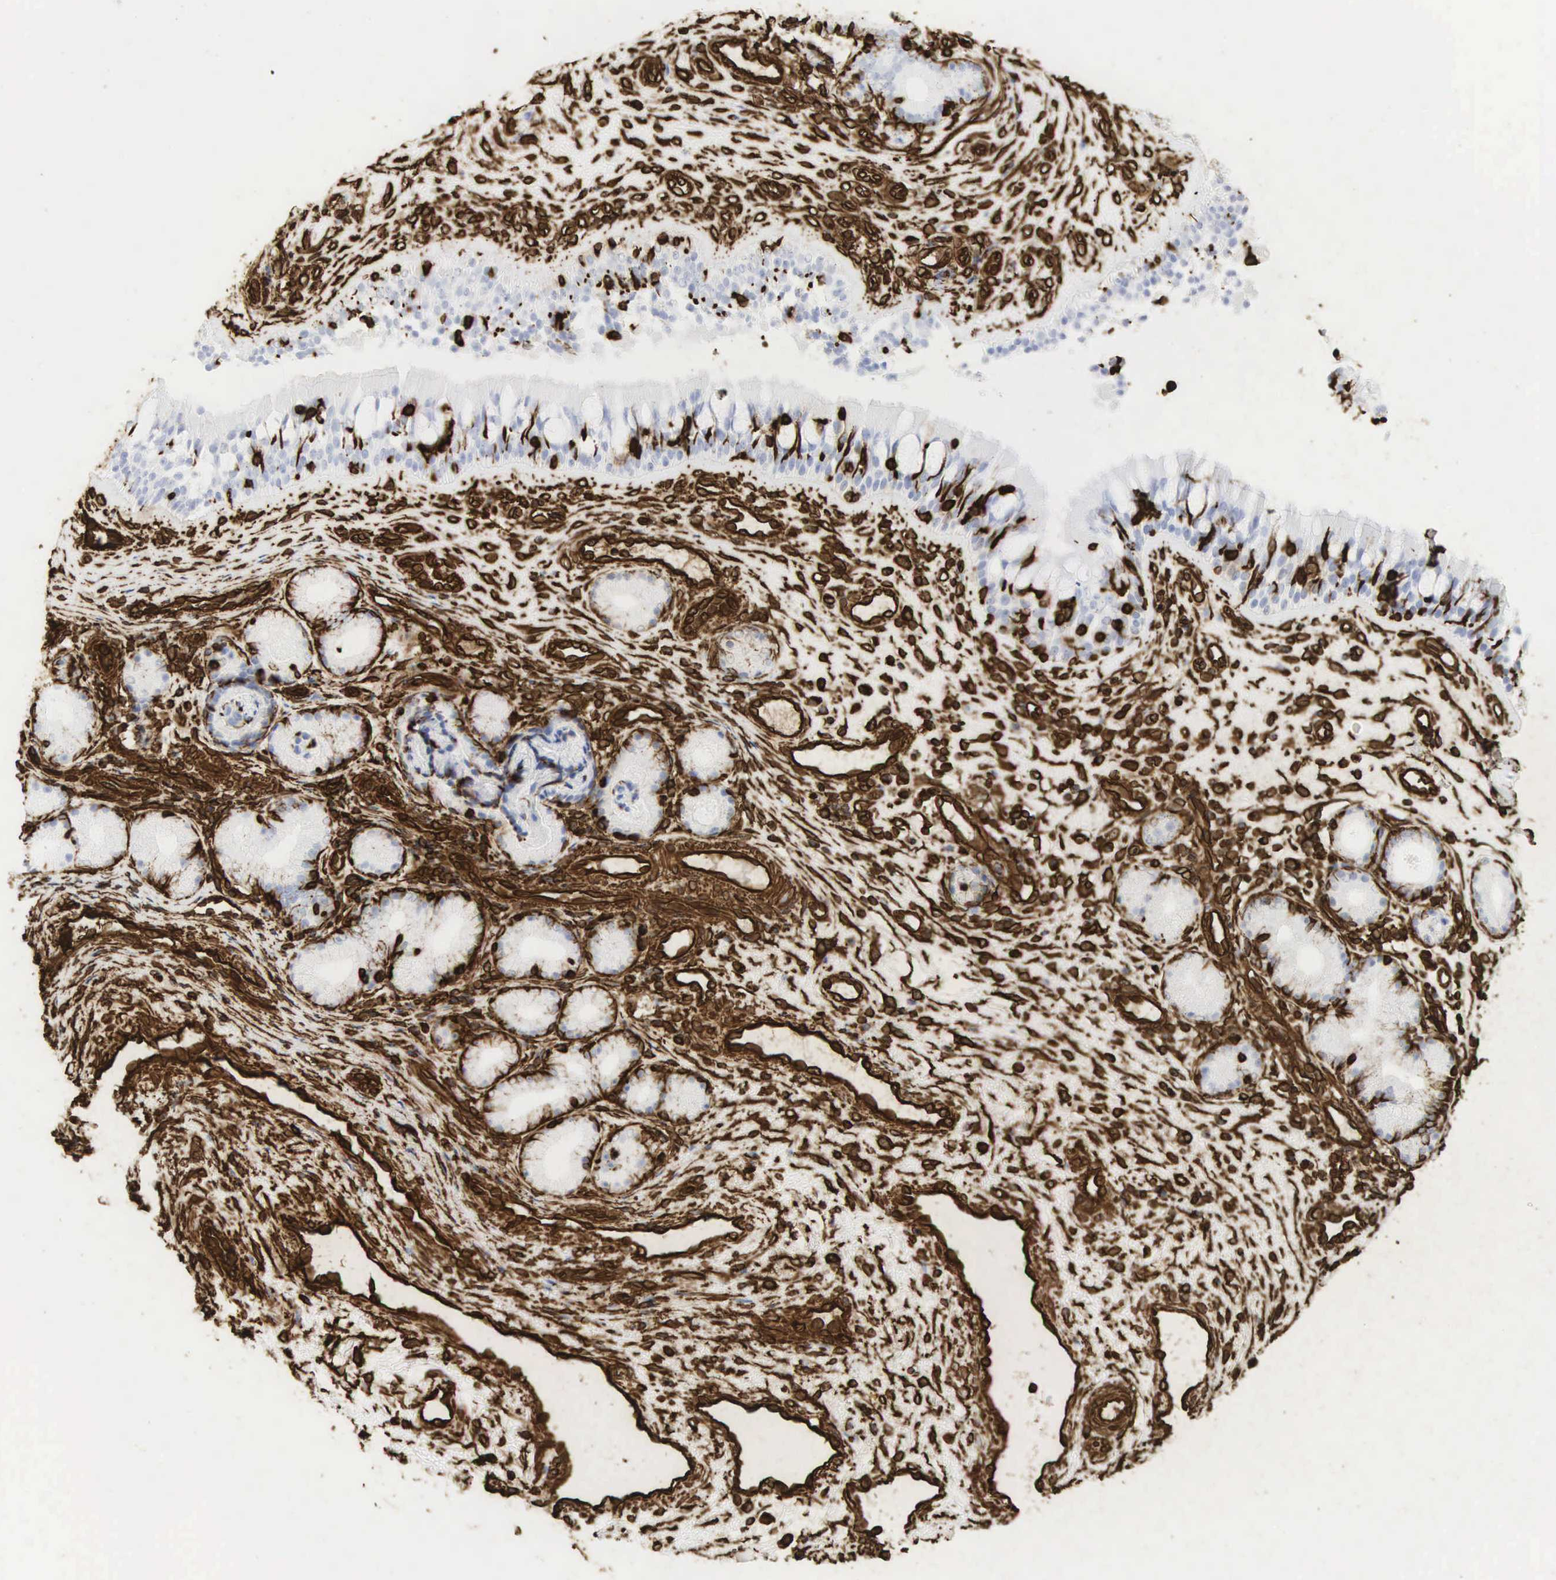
{"staining": {"intensity": "strong", "quantity": "<25%", "location": "cytoplasmic/membranous"}, "tissue": "nasopharynx", "cell_type": "Respiratory epithelial cells", "image_type": "normal", "snomed": [{"axis": "morphology", "description": "Normal tissue, NOS"}, {"axis": "topography", "description": "Nasopharynx"}], "caption": "Immunohistochemistry of normal human nasopharynx shows medium levels of strong cytoplasmic/membranous positivity in approximately <25% of respiratory epithelial cells.", "gene": "VIM", "patient": {"sex": "female", "age": 78}}